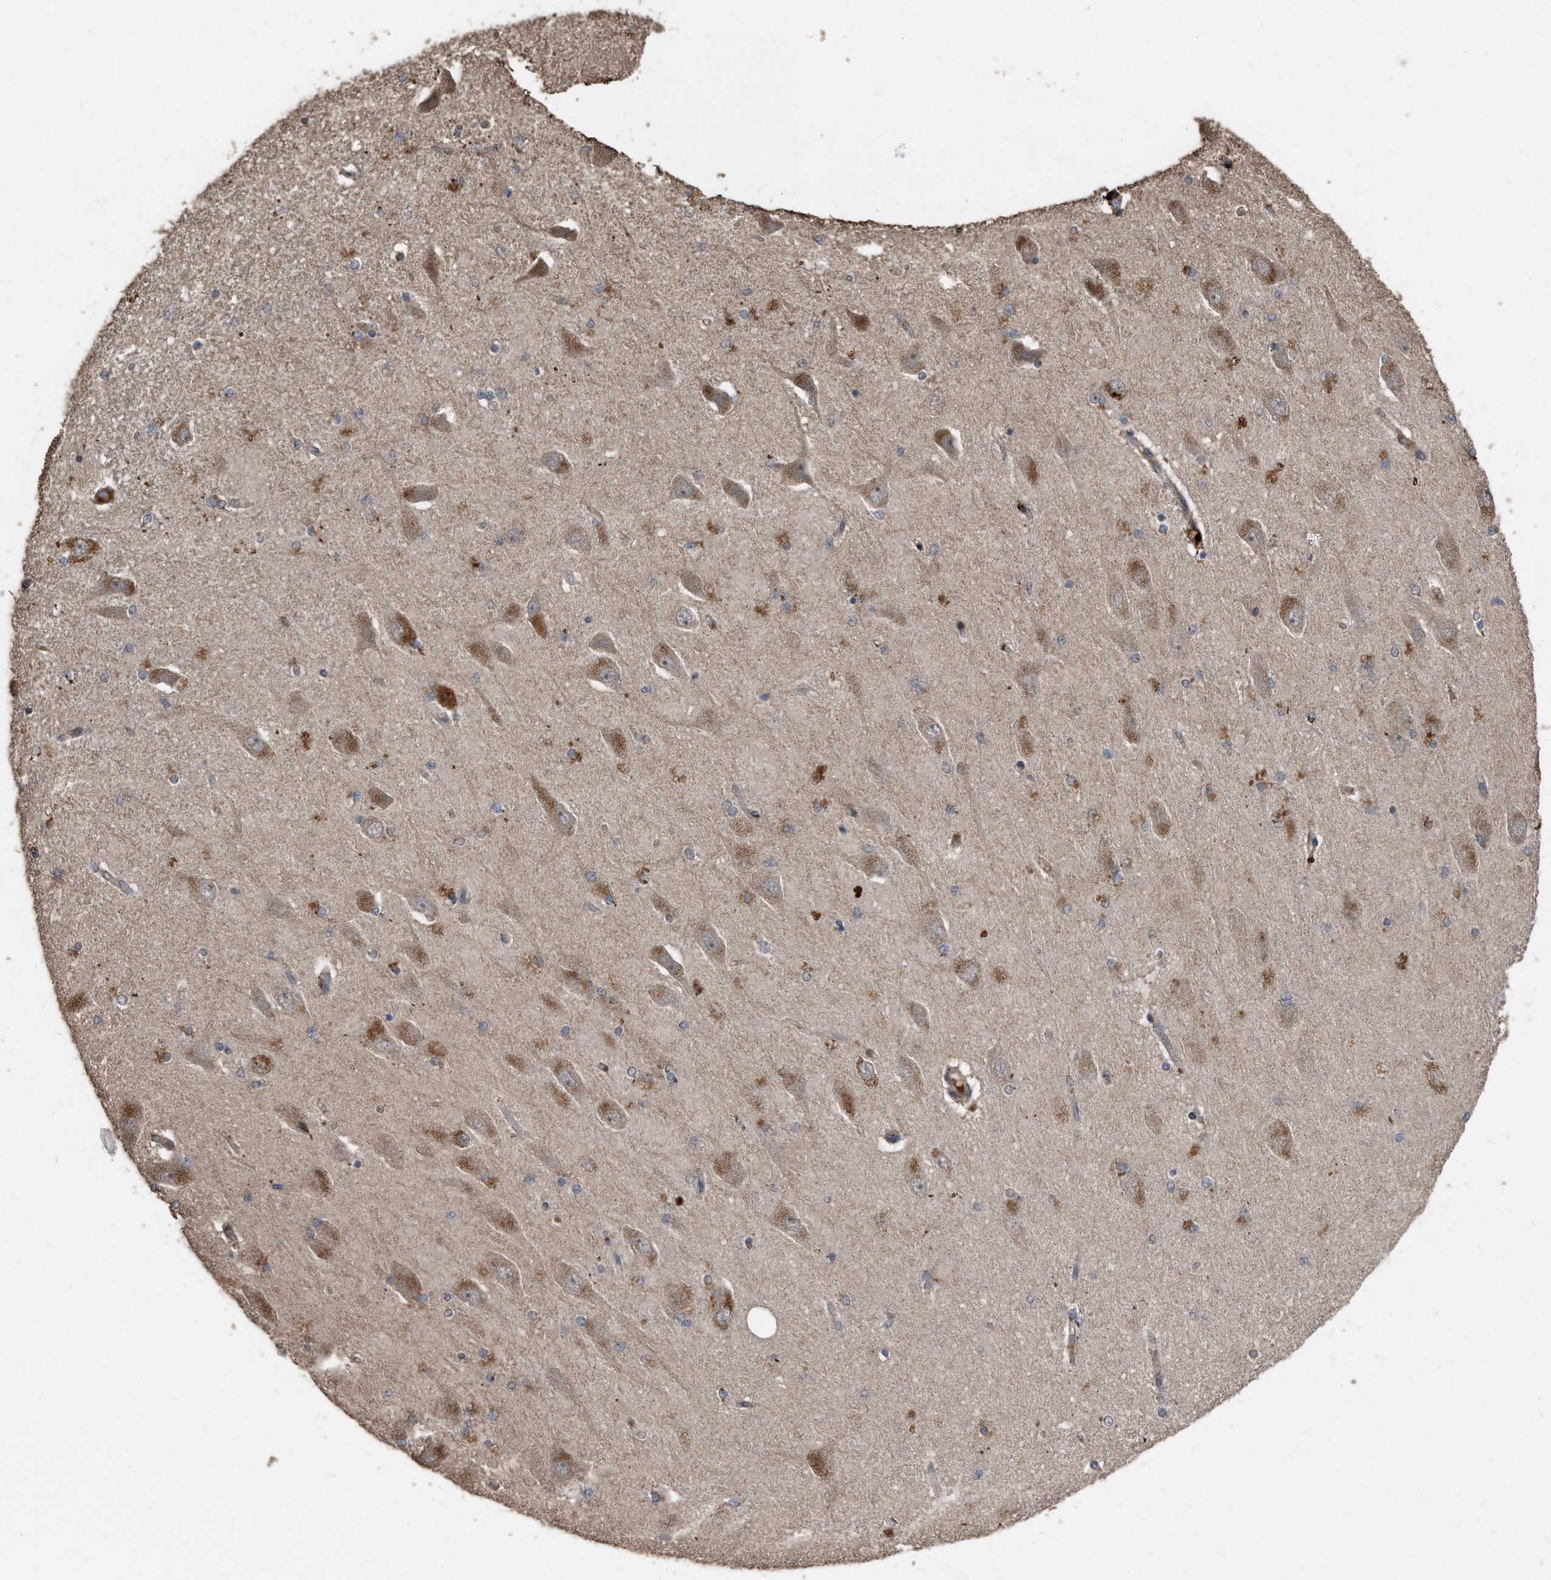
{"staining": {"intensity": "weak", "quantity": "<25%", "location": "cytoplasmic/membranous"}, "tissue": "hippocampus", "cell_type": "Glial cells", "image_type": "normal", "snomed": [{"axis": "morphology", "description": "Normal tissue, NOS"}, {"axis": "topography", "description": "Hippocampus"}], "caption": "A high-resolution histopathology image shows immunohistochemistry (IHC) staining of normal hippocampus, which shows no significant positivity in glial cells.", "gene": "ANKRD10", "patient": {"sex": "female", "age": 54}}